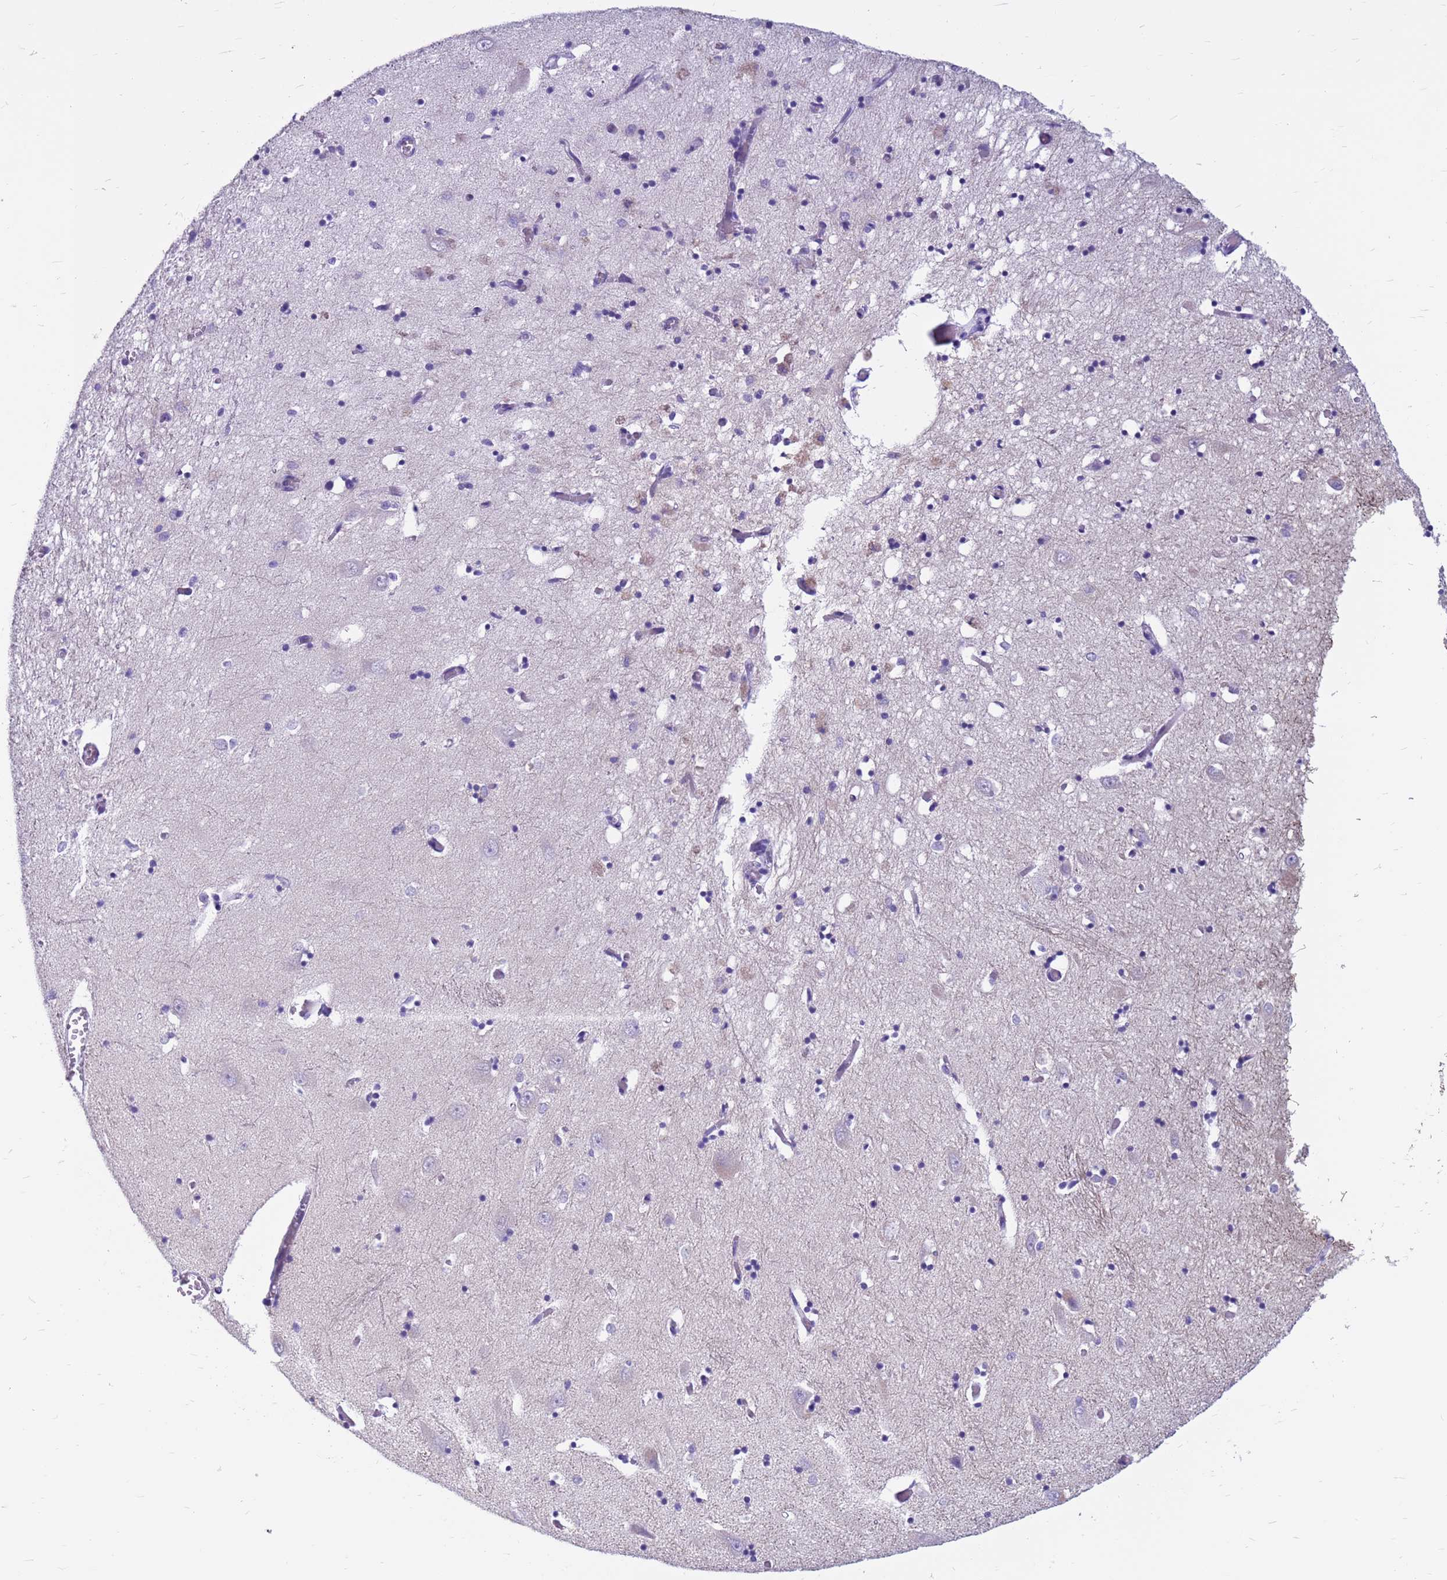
{"staining": {"intensity": "negative", "quantity": "none", "location": "none"}, "tissue": "hippocampus", "cell_type": "Glial cells", "image_type": "normal", "snomed": [{"axis": "morphology", "description": "Normal tissue, NOS"}, {"axis": "topography", "description": "Hippocampus"}], "caption": "This is a micrograph of immunohistochemistry staining of benign hippocampus, which shows no staining in glial cells. (Stains: DAB (3,3'-diaminobenzidine) immunohistochemistry with hematoxylin counter stain, Microscopy: brightfield microscopy at high magnification).", "gene": "CDK2AP2", "patient": {"sex": "male", "age": 70}}